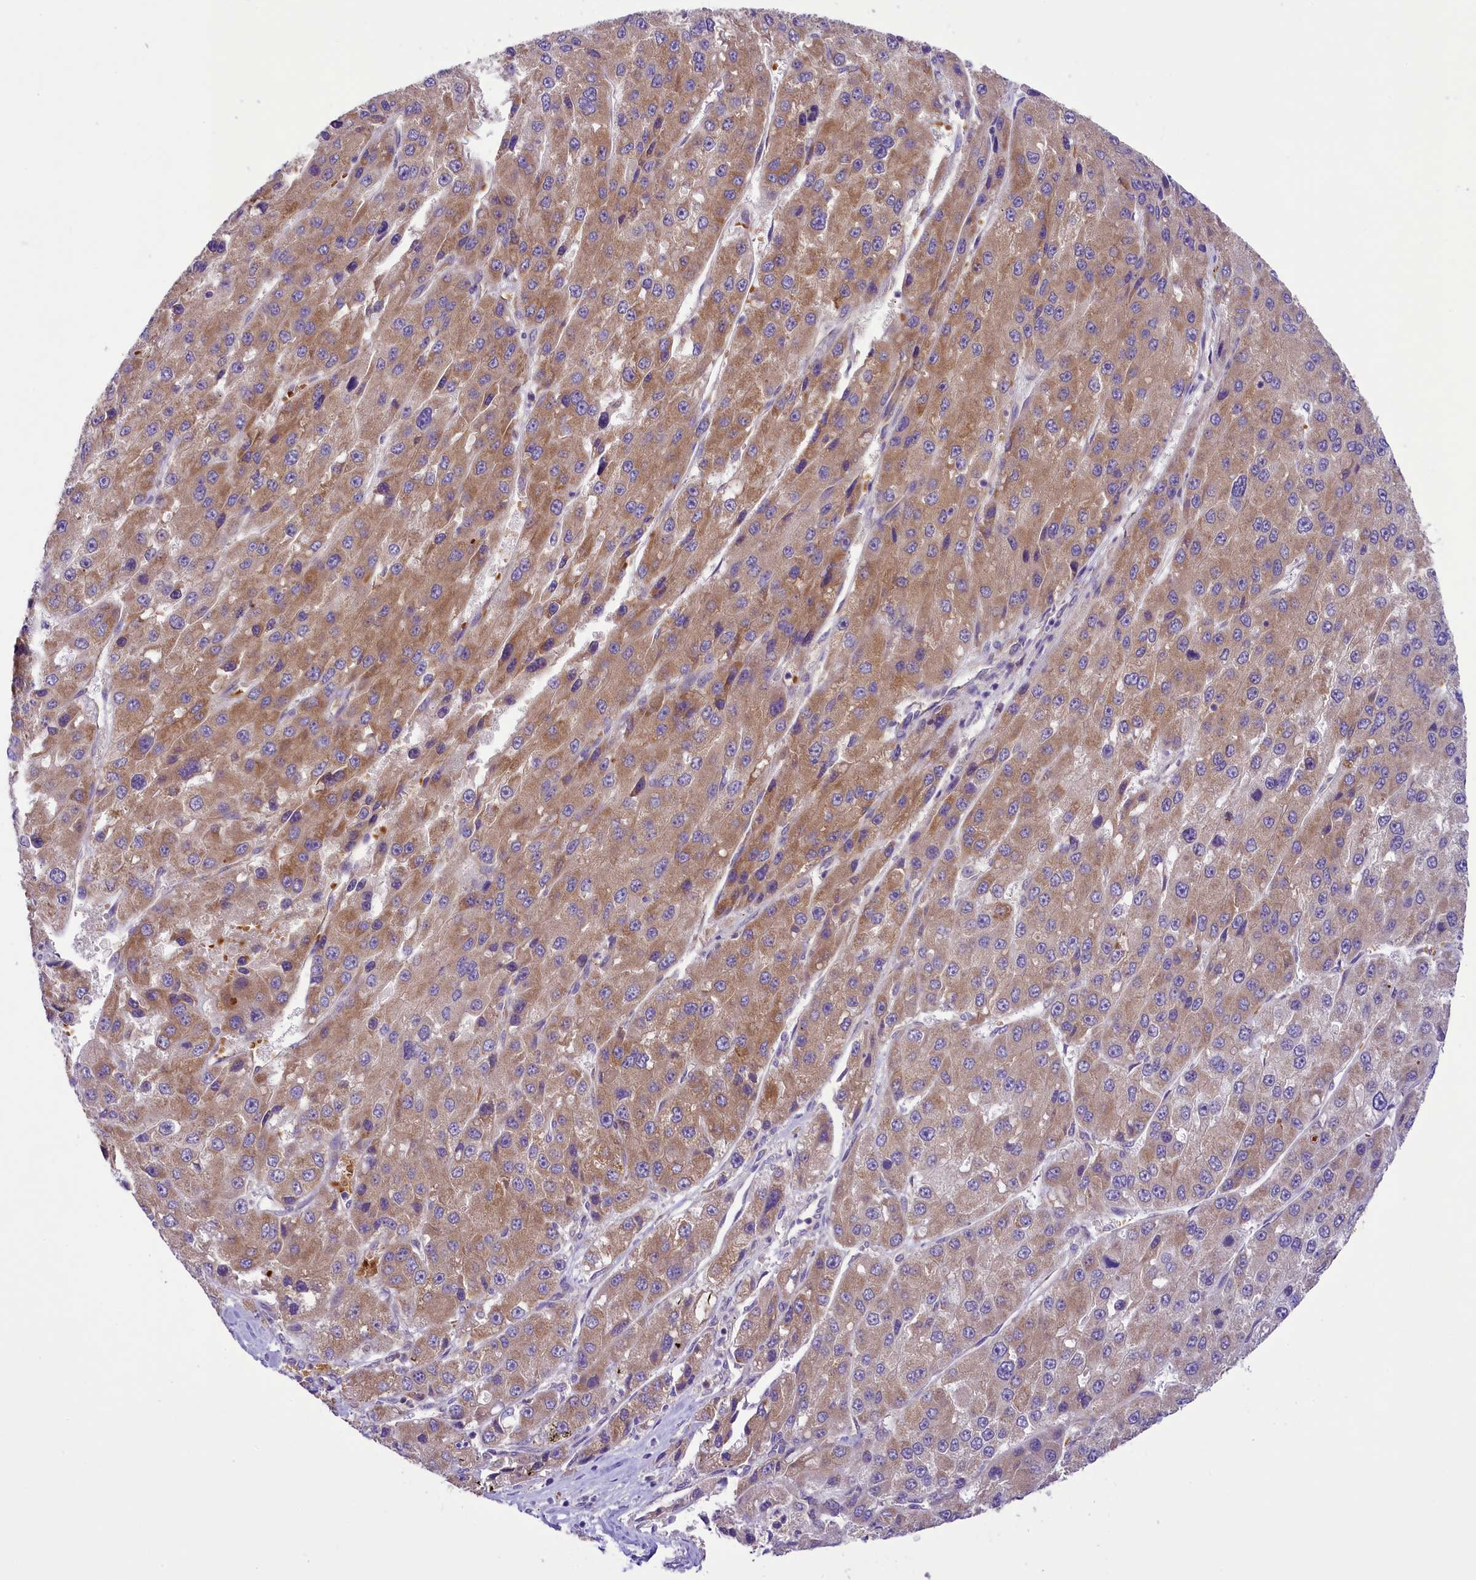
{"staining": {"intensity": "moderate", "quantity": ">75%", "location": "cytoplasmic/membranous"}, "tissue": "liver cancer", "cell_type": "Tumor cells", "image_type": "cancer", "snomed": [{"axis": "morphology", "description": "Carcinoma, Hepatocellular, NOS"}, {"axis": "topography", "description": "Liver"}], "caption": "Immunohistochemistry (IHC) (DAB) staining of liver hepatocellular carcinoma demonstrates moderate cytoplasmic/membranous protein positivity in about >75% of tumor cells.", "gene": "LARP4", "patient": {"sex": "female", "age": 73}}